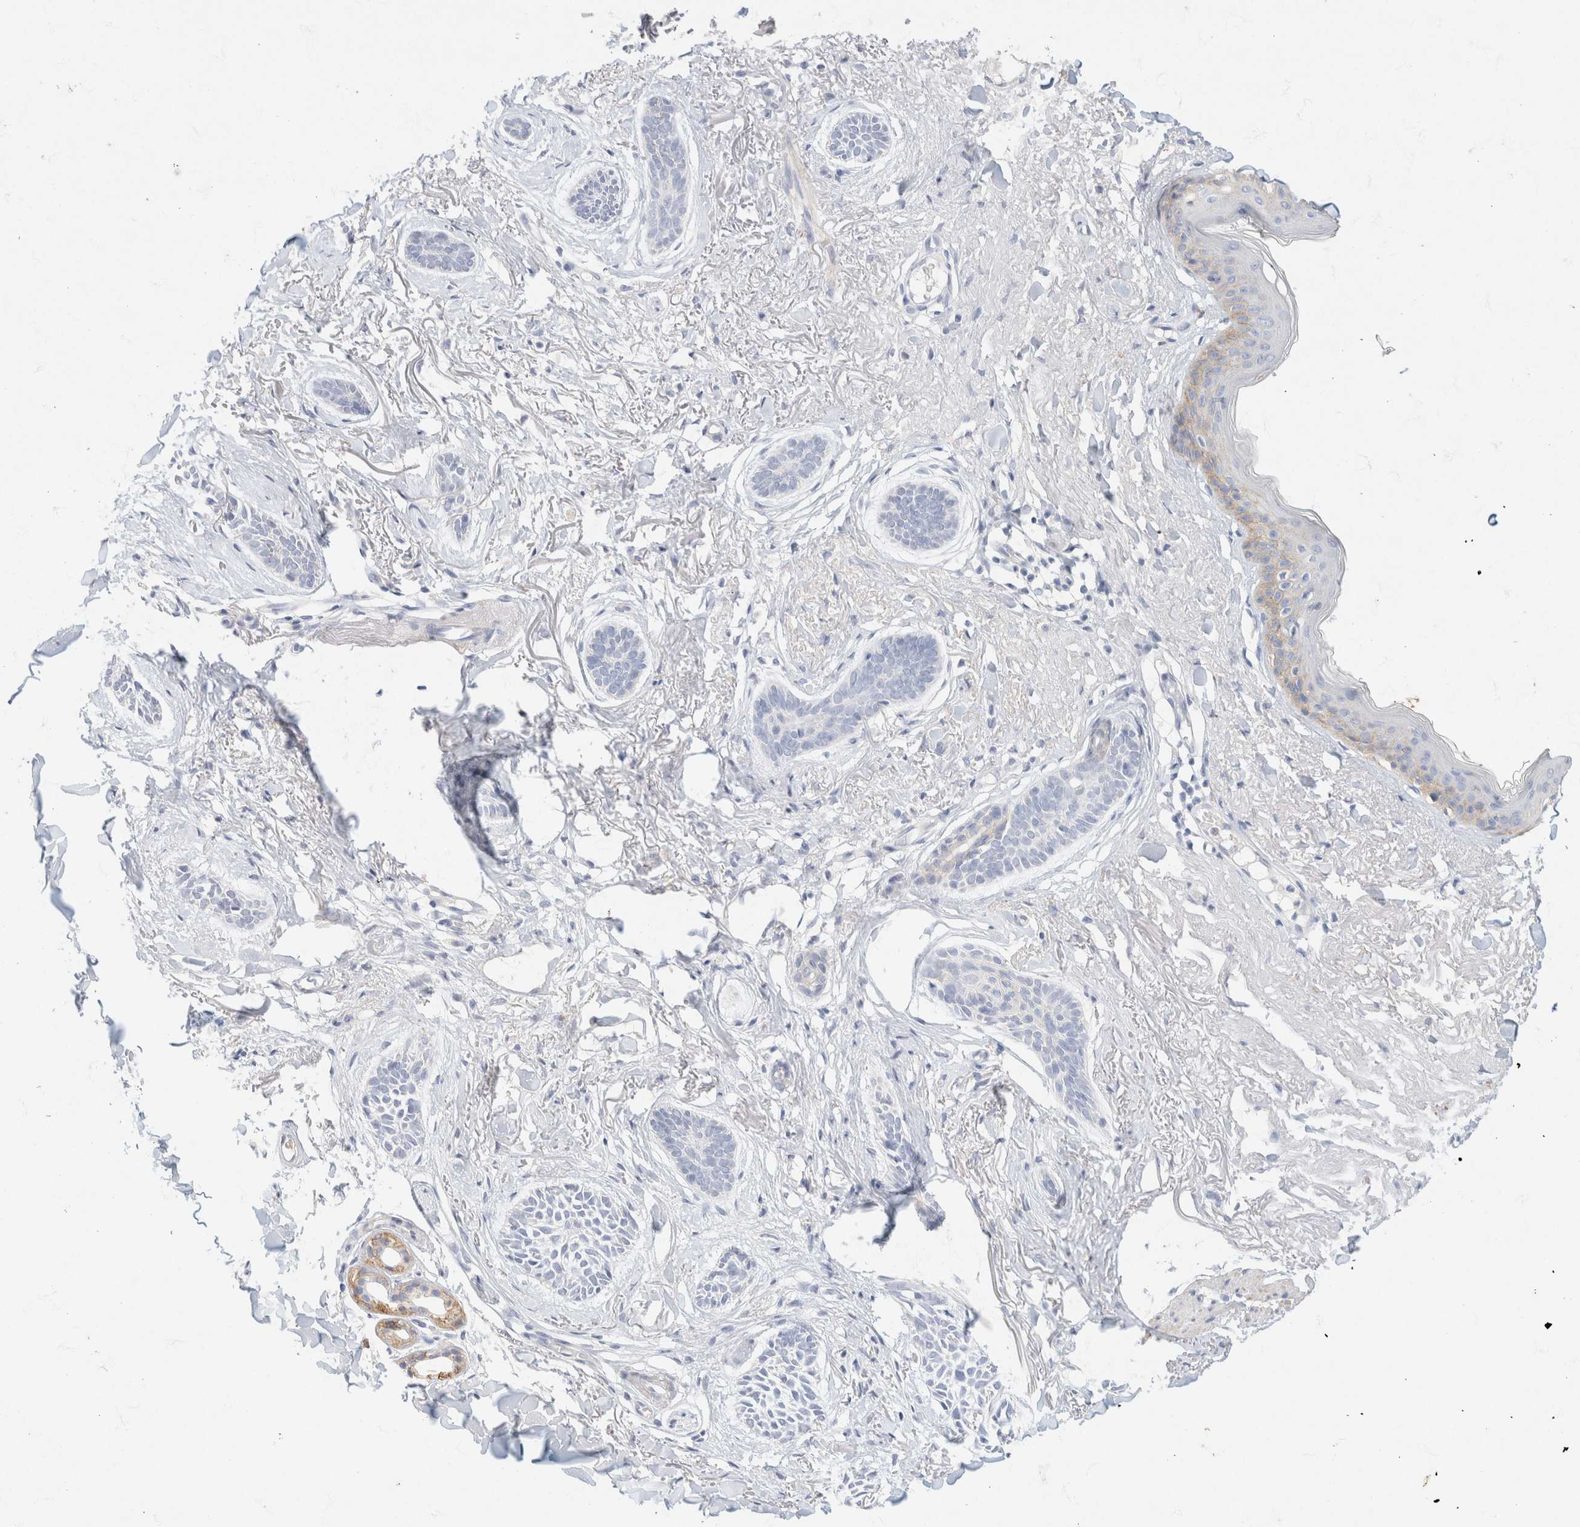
{"staining": {"intensity": "negative", "quantity": "none", "location": "none"}, "tissue": "skin cancer", "cell_type": "Tumor cells", "image_type": "cancer", "snomed": [{"axis": "morphology", "description": "Basal cell carcinoma"}, {"axis": "topography", "description": "Skin"}], "caption": "IHC image of neoplastic tissue: human skin cancer stained with DAB exhibits no significant protein expression in tumor cells.", "gene": "CA12", "patient": {"sex": "female", "age": 84}}